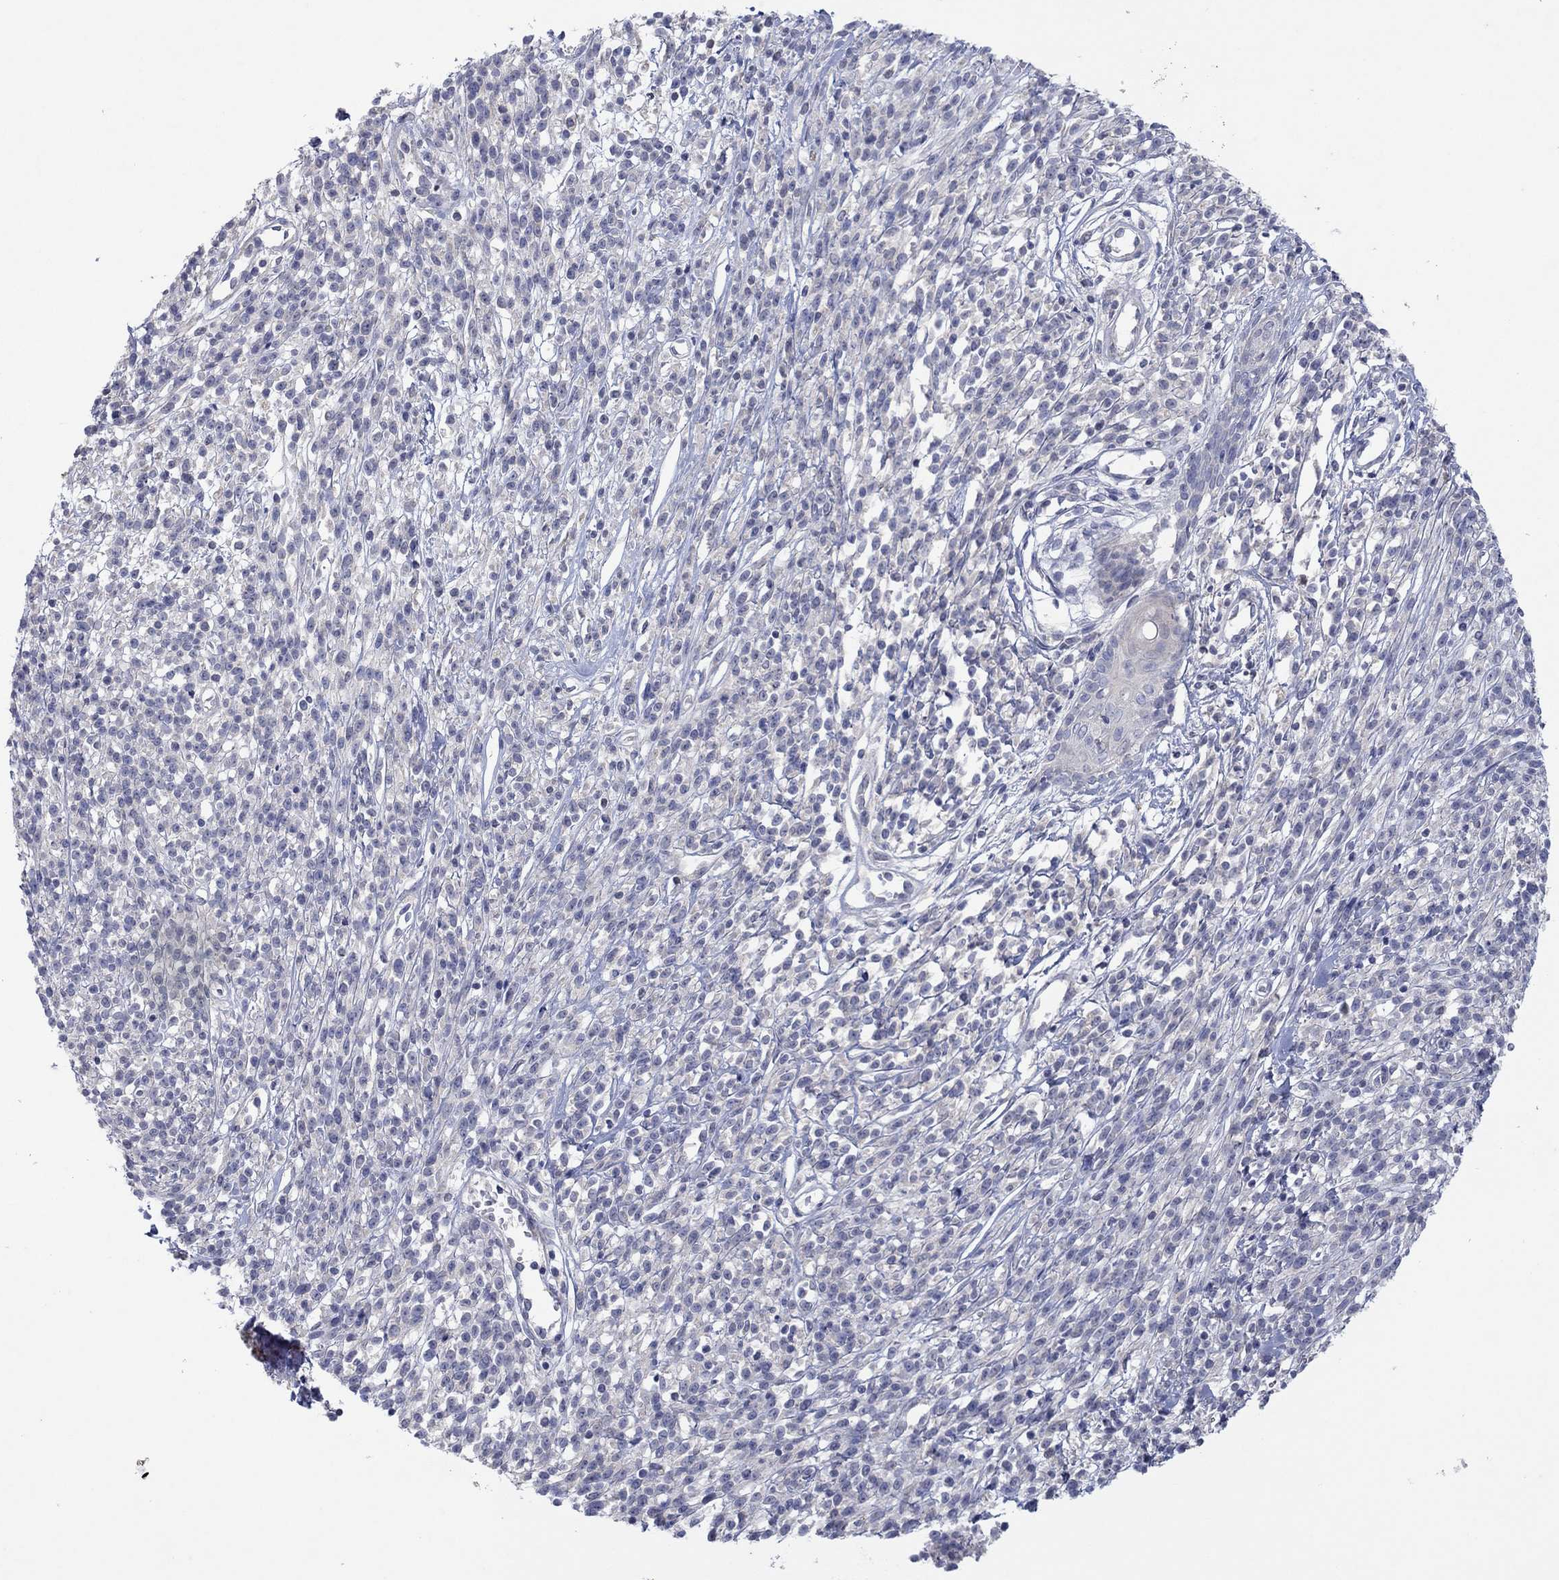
{"staining": {"intensity": "negative", "quantity": "none", "location": "none"}, "tissue": "melanoma", "cell_type": "Tumor cells", "image_type": "cancer", "snomed": [{"axis": "morphology", "description": "Malignant melanoma, NOS"}, {"axis": "topography", "description": "Skin"}, {"axis": "topography", "description": "Skin of trunk"}], "caption": "High power microscopy micrograph of an IHC image of malignant melanoma, revealing no significant positivity in tumor cells.", "gene": "PLCL2", "patient": {"sex": "male", "age": 74}}